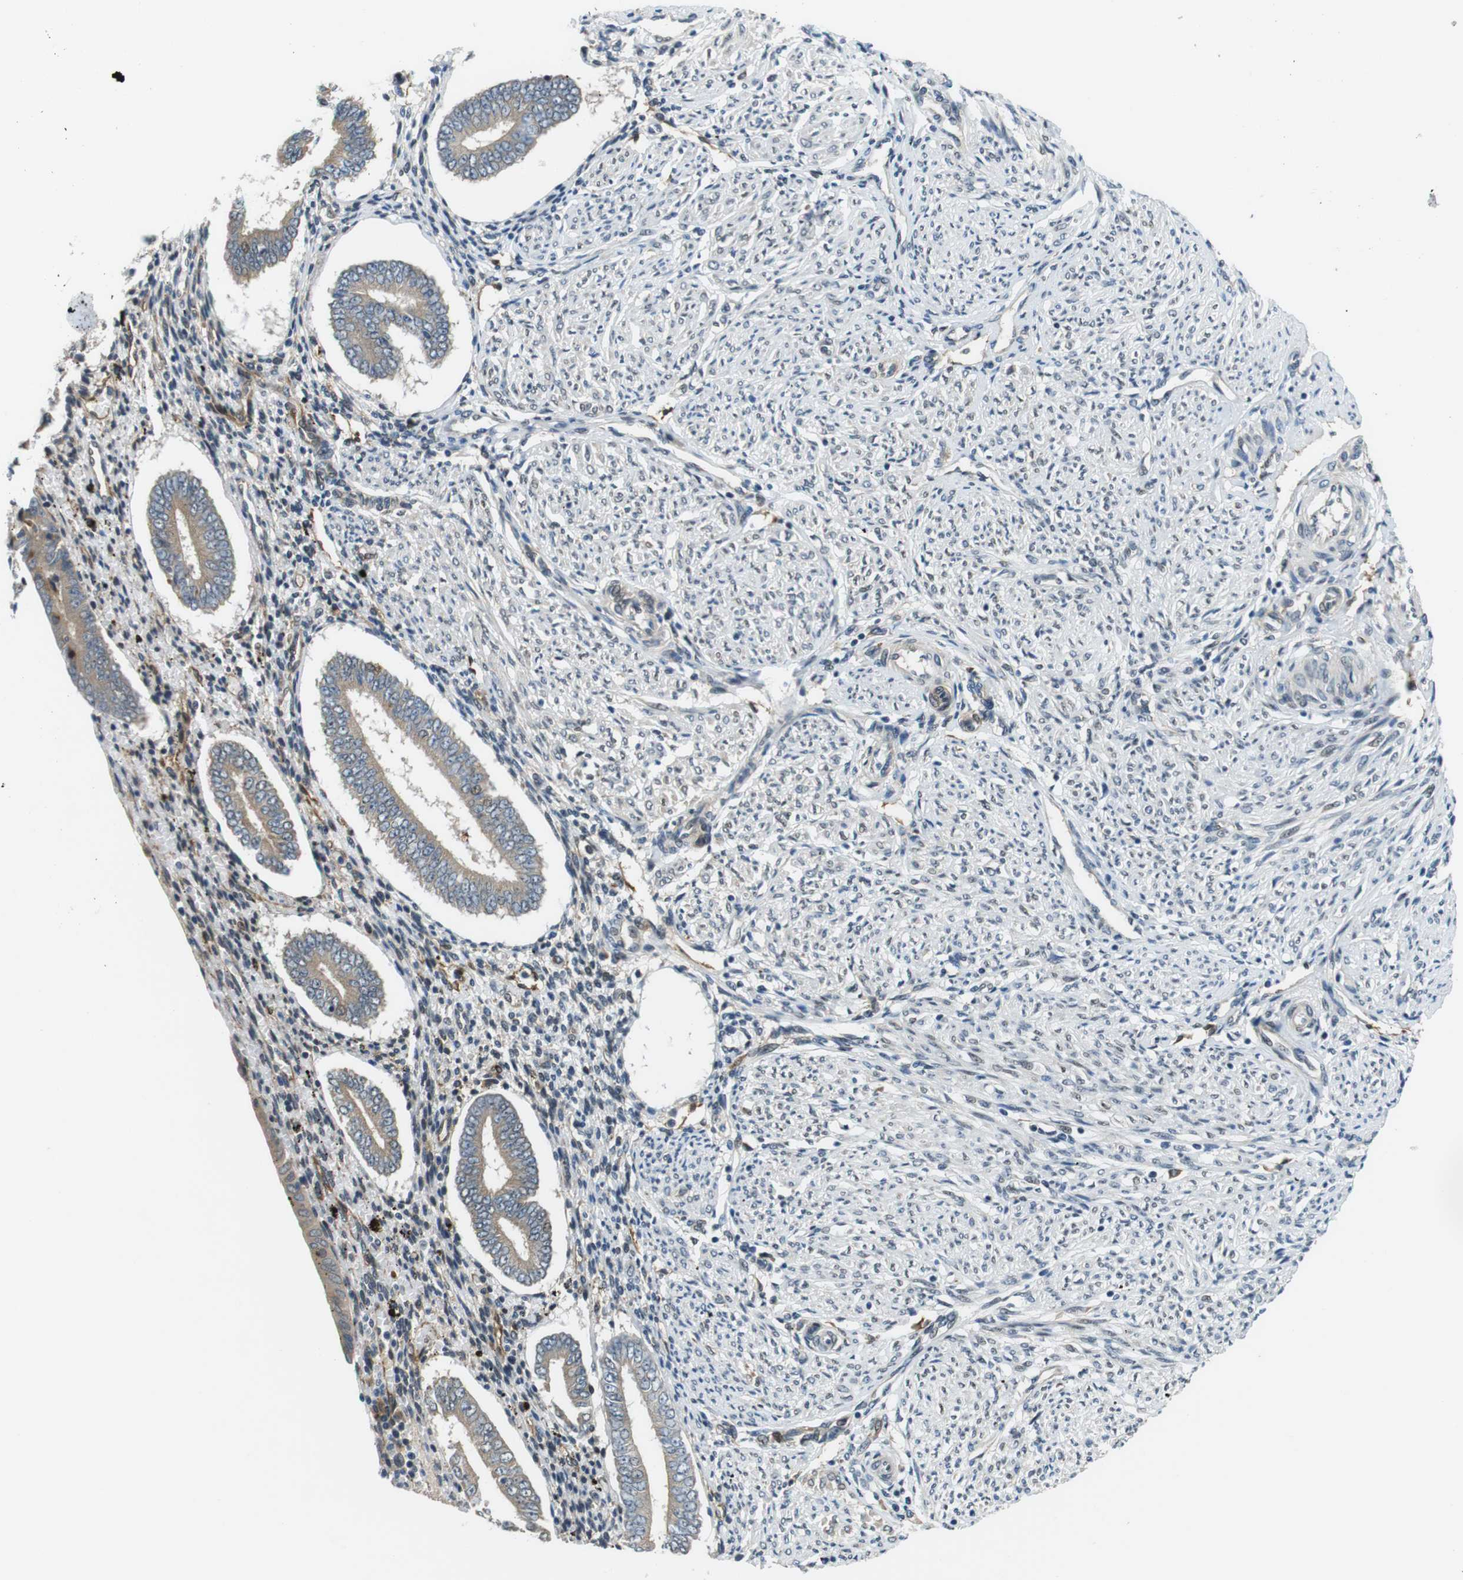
{"staining": {"intensity": "negative", "quantity": "none", "location": "none"}, "tissue": "endometrium", "cell_type": "Cells in endometrial stroma", "image_type": "normal", "snomed": [{"axis": "morphology", "description": "Normal tissue, NOS"}, {"axis": "topography", "description": "Endometrium"}], "caption": "This image is of normal endometrium stained with immunohistochemistry to label a protein in brown with the nuclei are counter-stained blue. There is no staining in cells in endometrial stroma.", "gene": "PALD1", "patient": {"sex": "female", "age": 42}}